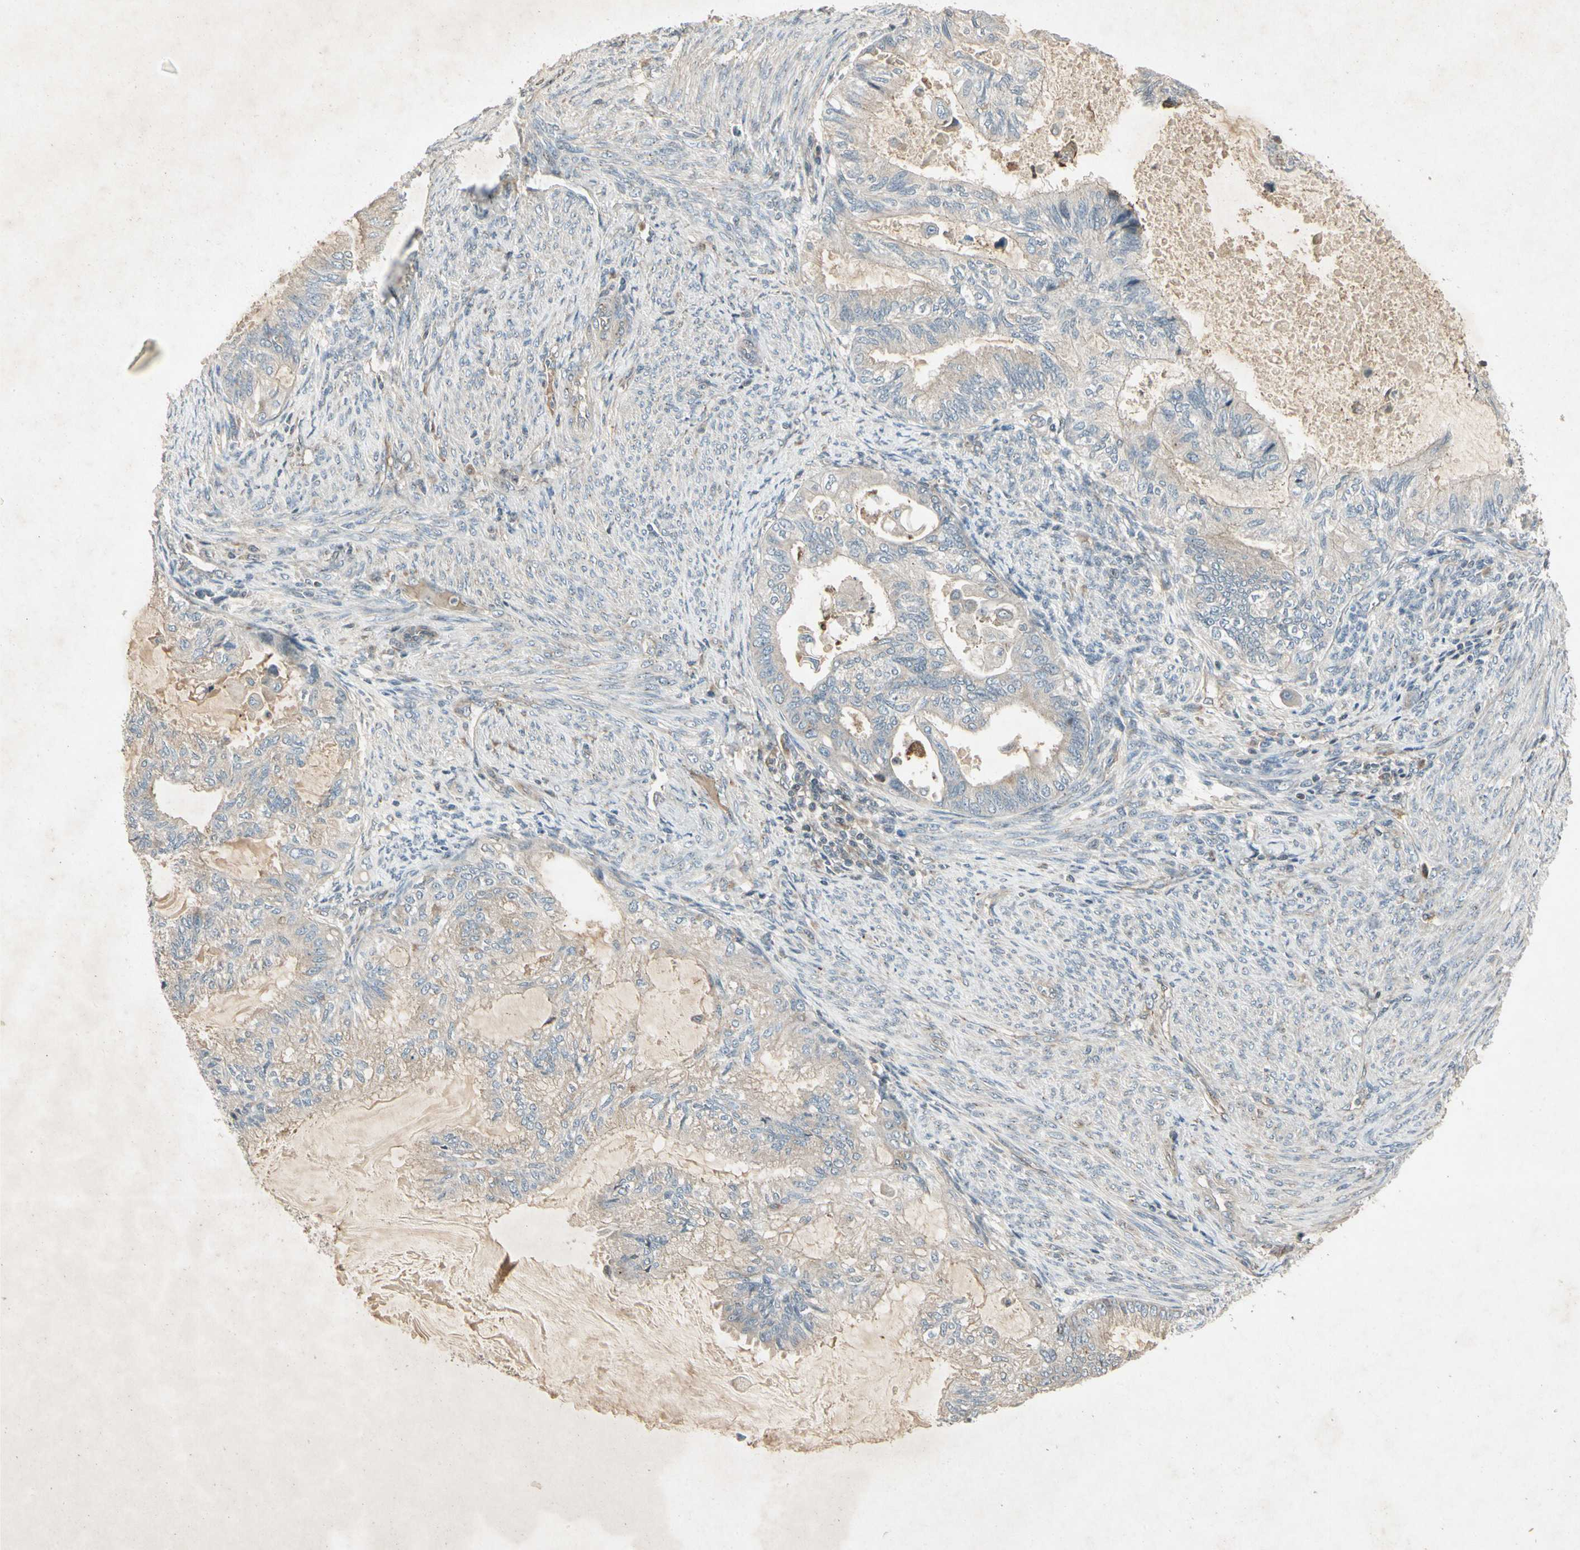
{"staining": {"intensity": "weak", "quantity": "25%-75%", "location": "cytoplasmic/membranous"}, "tissue": "cervical cancer", "cell_type": "Tumor cells", "image_type": "cancer", "snomed": [{"axis": "morphology", "description": "Normal tissue, NOS"}, {"axis": "morphology", "description": "Adenocarcinoma, NOS"}, {"axis": "topography", "description": "Cervix"}, {"axis": "topography", "description": "Endometrium"}], "caption": "This photomicrograph demonstrates IHC staining of cervical cancer, with low weak cytoplasmic/membranous positivity in approximately 25%-75% of tumor cells.", "gene": "TEK", "patient": {"sex": "female", "age": 86}}